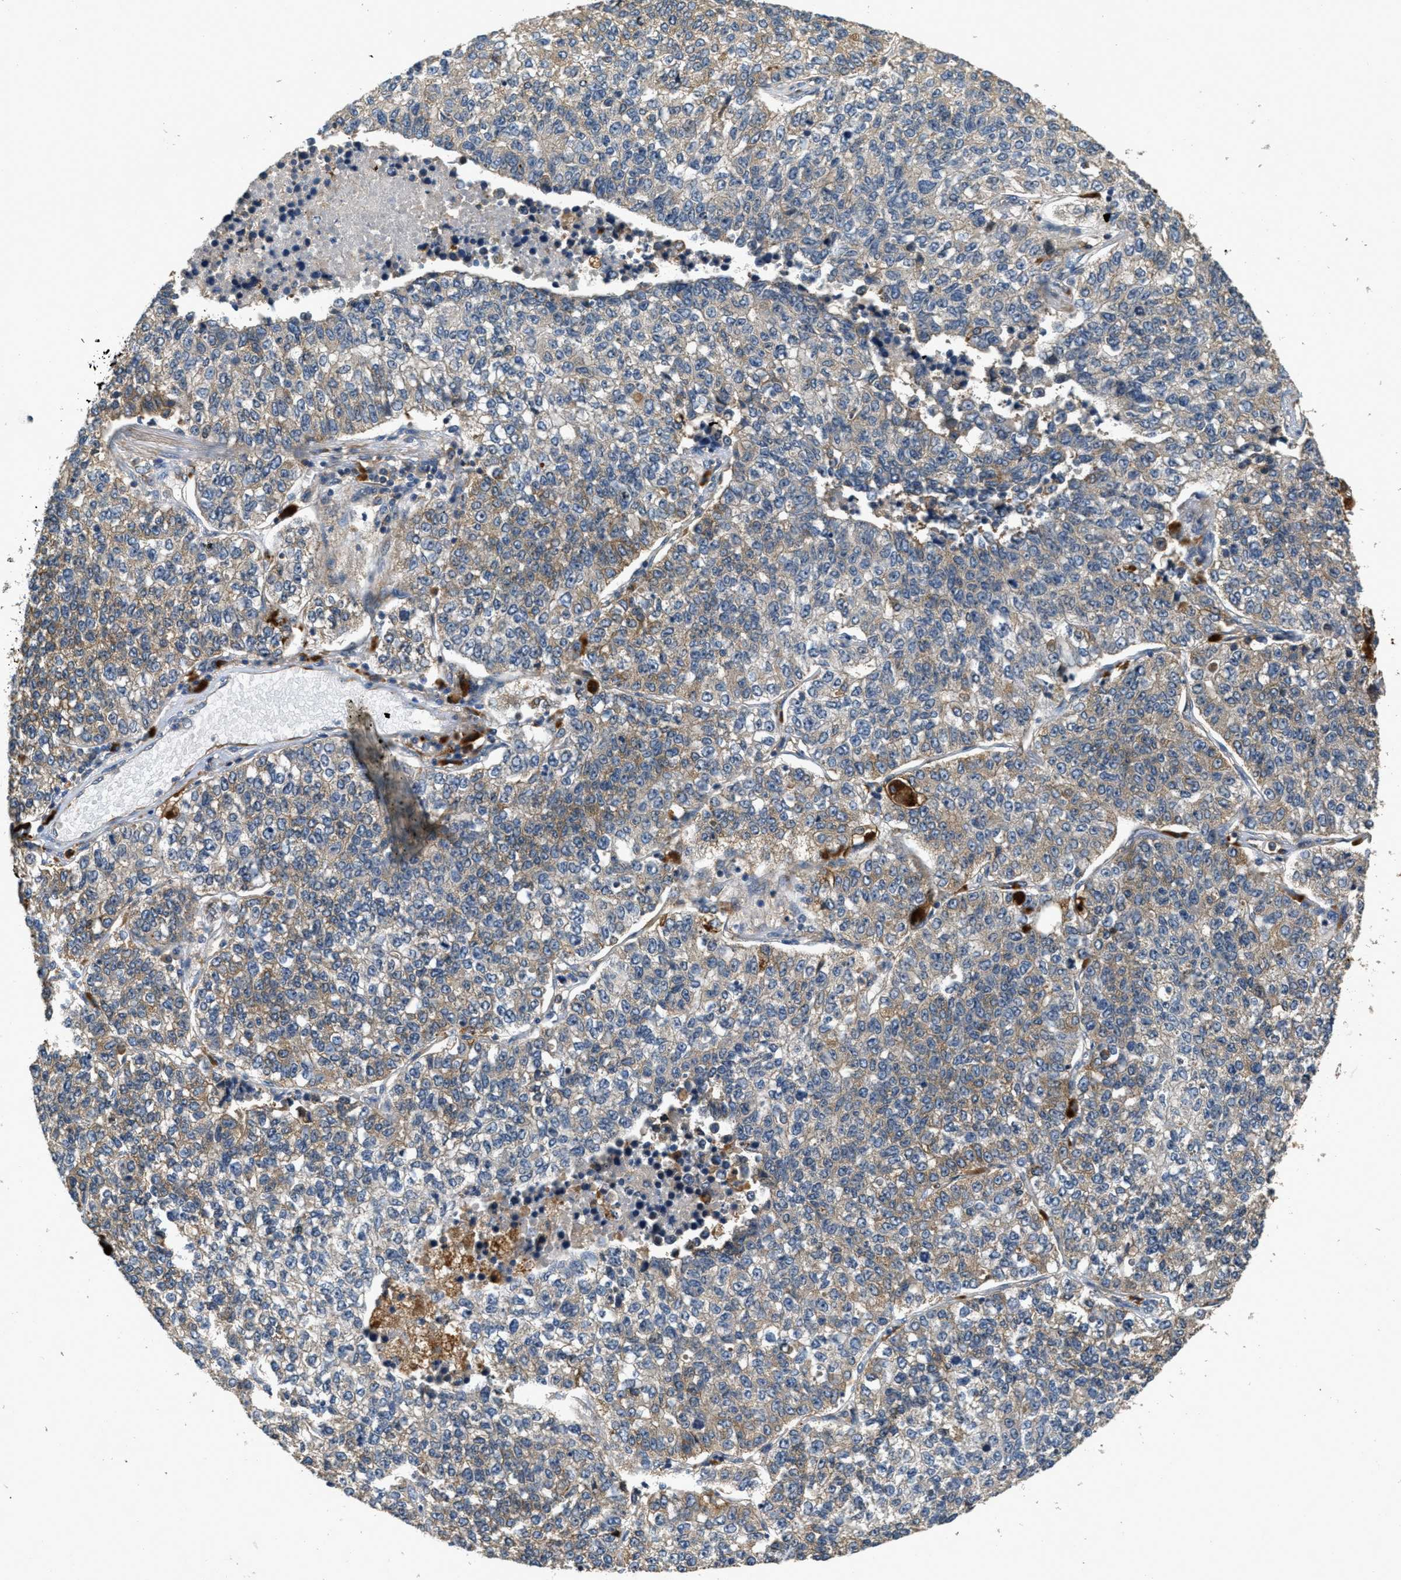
{"staining": {"intensity": "weak", "quantity": "<25%", "location": "cytoplasmic/membranous"}, "tissue": "lung cancer", "cell_type": "Tumor cells", "image_type": "cancer", "snomed": [{"axis": "morphology", "description": "Adenocarcinoma, NOS"}, {"axis": "topography", "description": "Lung"}], "caption": "The histopathology image displays no significant staining in tumor cells of lung cancer (adenocarcinoma). (DAB immunohistochemistry visualized using brightfield microscopy, high magnification).", "gene": "OSMR", "patient": {"sex": "male", "age": 49}}